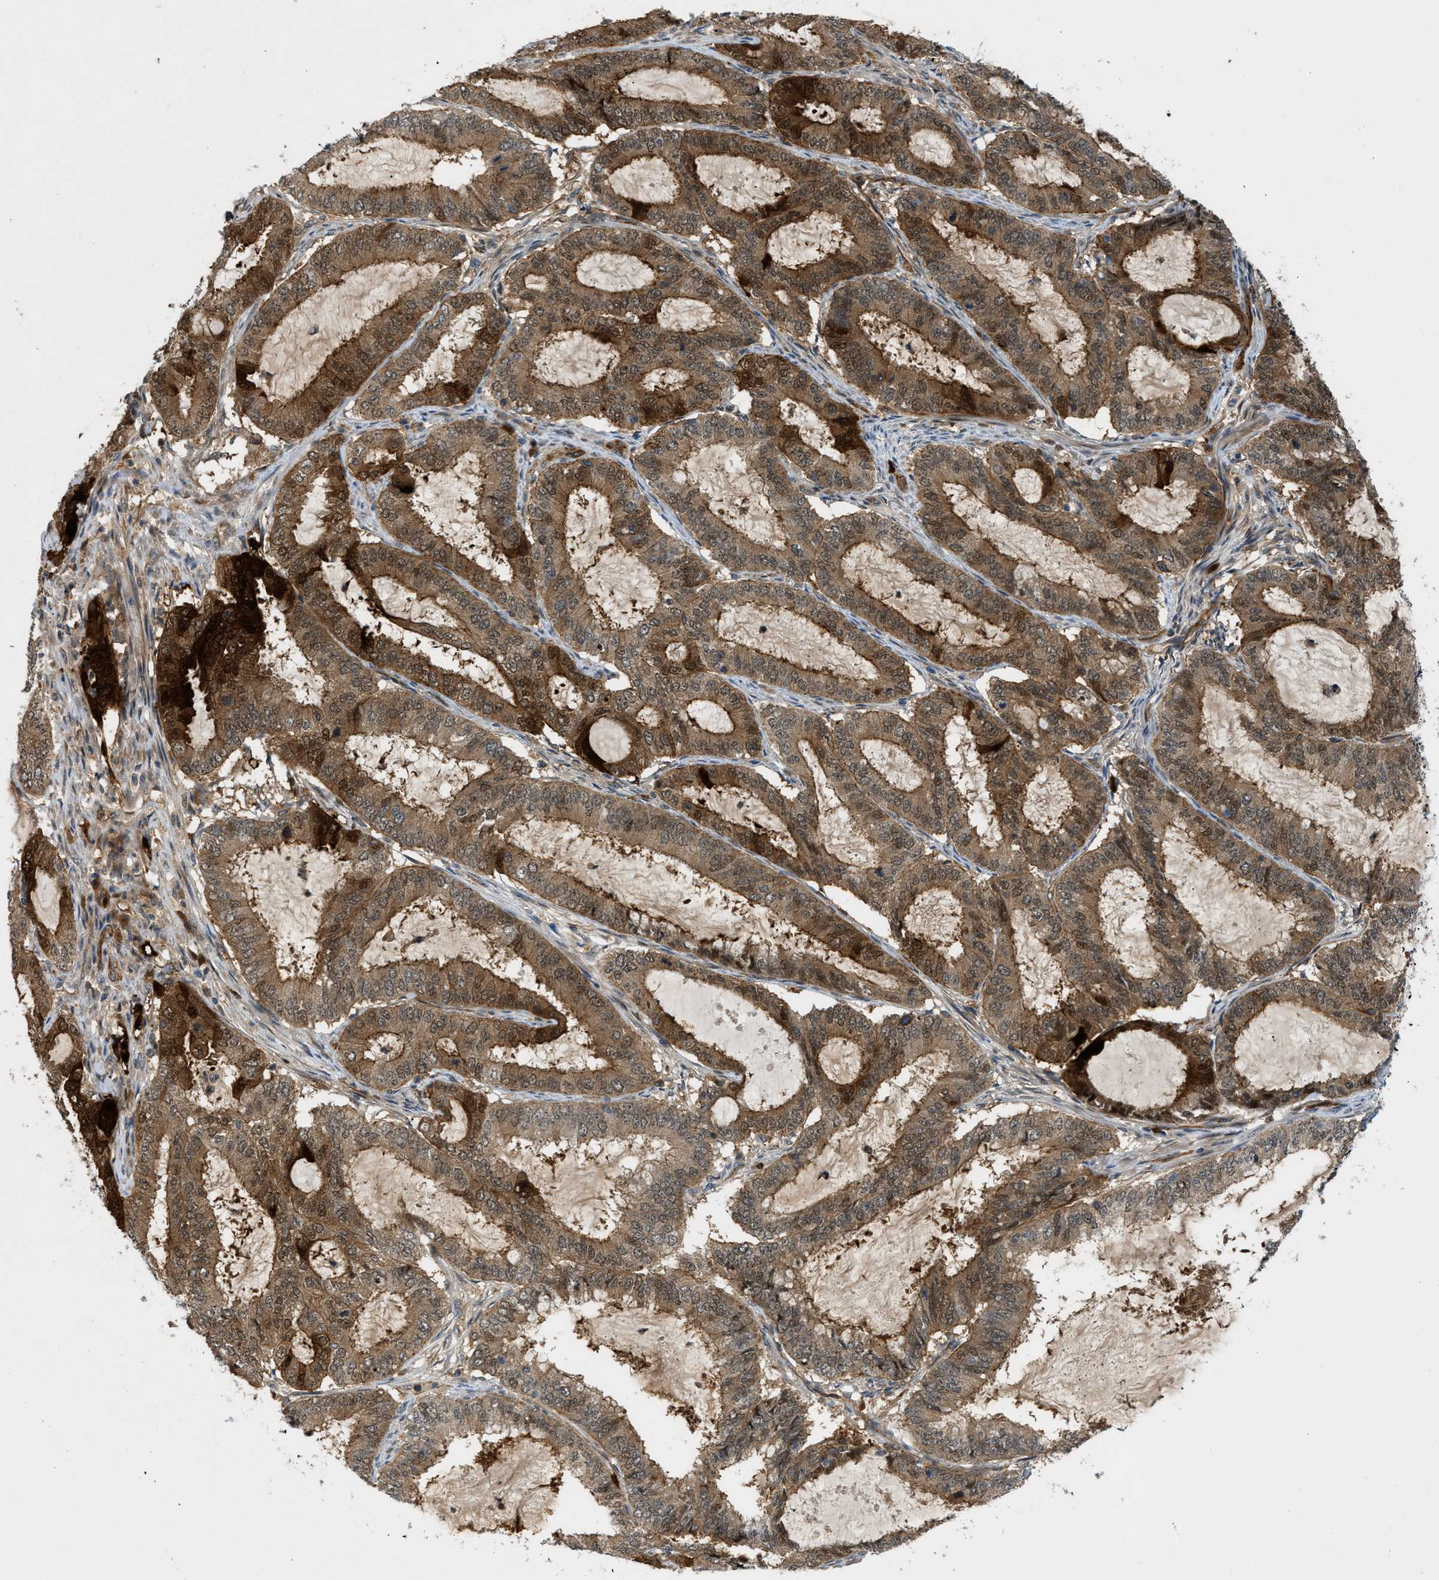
{"staining": {"intensity": "moderate", "quantity": ">75%", "location": "cytoplasmic/membranous,nuclear"}, "tissue": "endometrial cancer", "cell_type": "Tumor cells", "image_type": "cancer", "snomed": [{"axis": "morphology", "description": "Adenocarcinoma, NOS"}, {"axis": "topography", "description": "Endometrium"}], "caption": "Protein staining of endometrial cancer (adenocarcinoma) tissue displays moderate cytoplasmic/membranous and nuclear positivity in approximately >75% of tumor cells.", "gene": "TRAK2", "patient": {"sex": "female", "age": 70}}